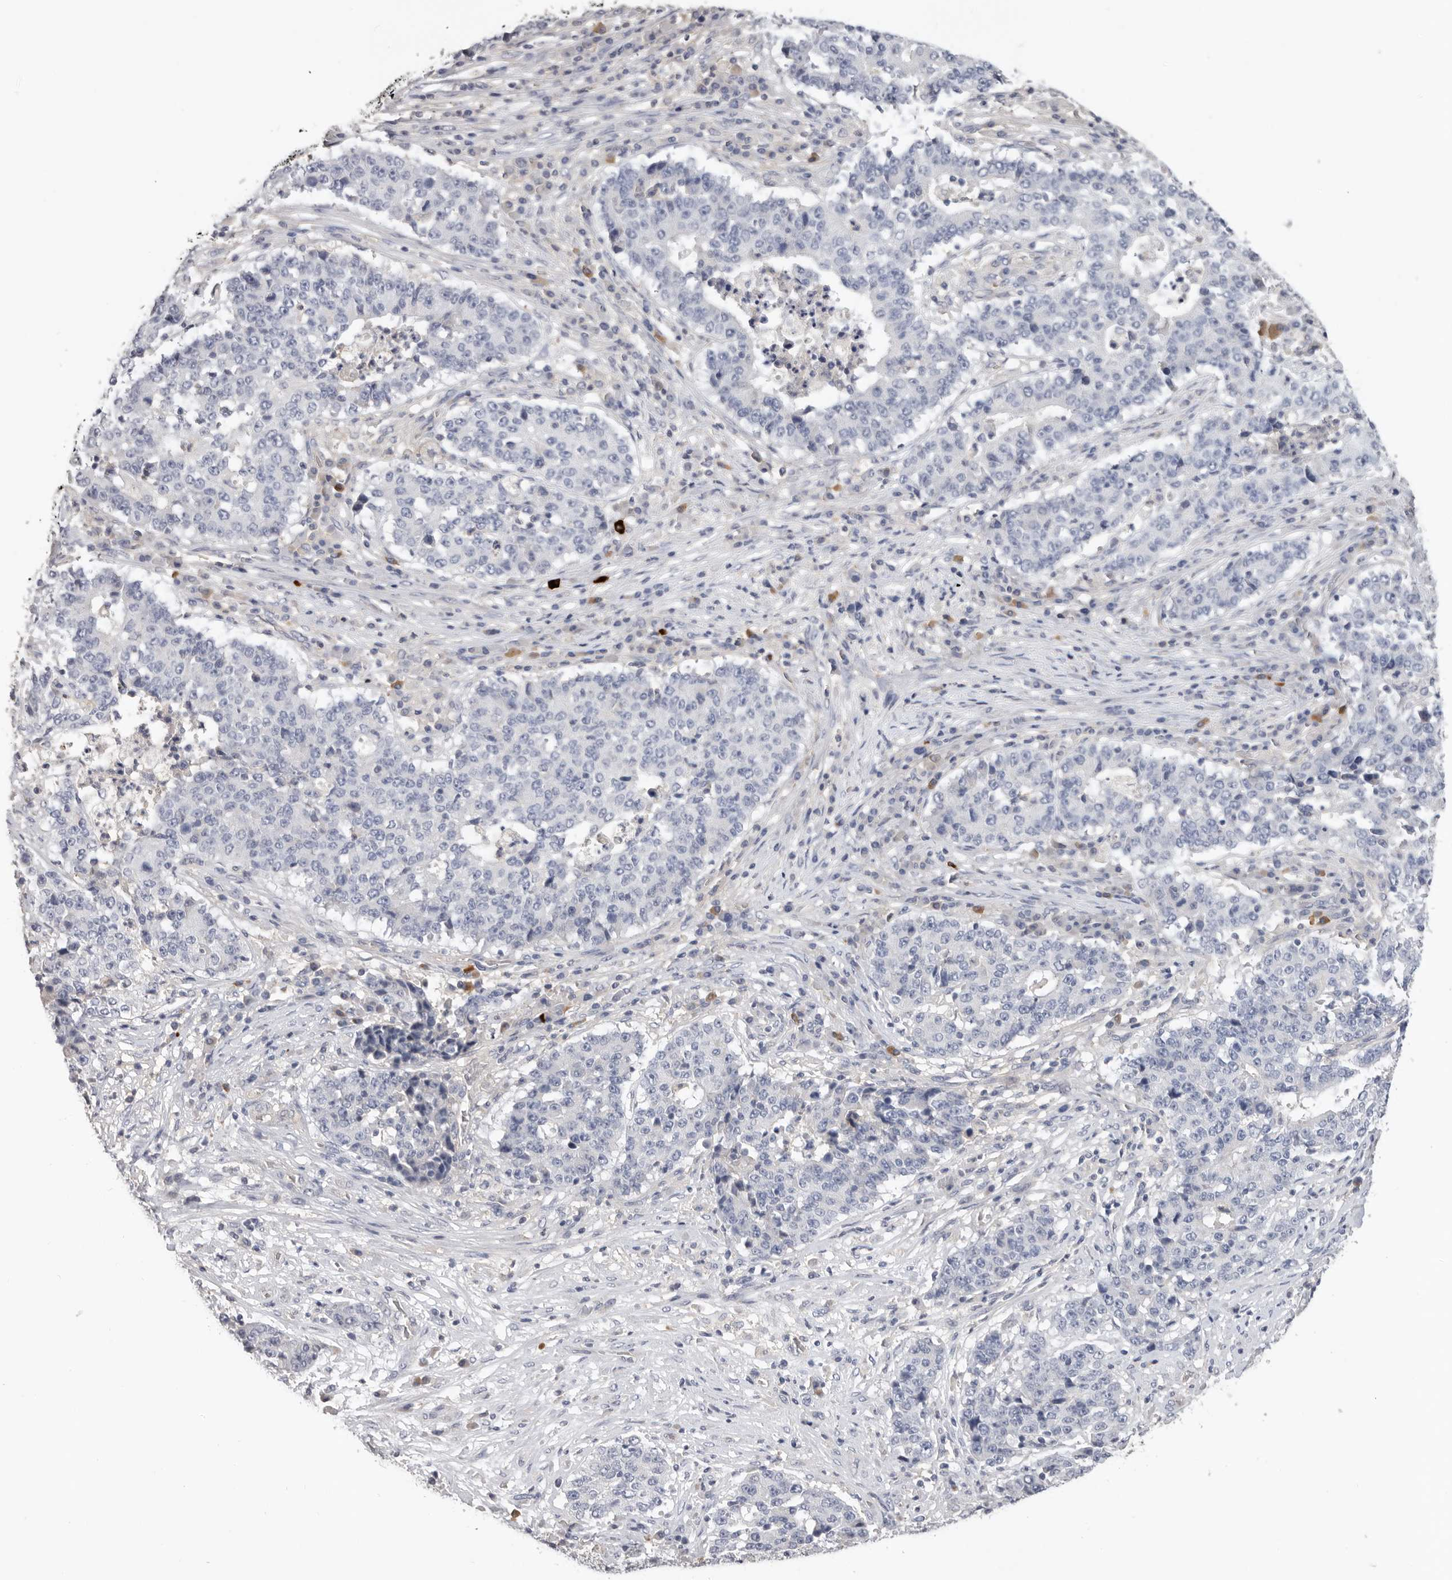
{"staining": {"intensity": "negative", "quantity": "none", "location": "none"}, "tissue": "stomach cancer", "cell_type": "Tumor cells", "image_type": "cancer", "snomed": [{"axis": "morphology", "description": "Adenocarcinoma, NOS"}, {"axis": "topography", "description": "Stomach"}], "caption": "Tumor cells show no significant staining in adenocarcinoma (stomach).", "gene": "WDTC1", "patient": {"sex": "male", "age": 59}}